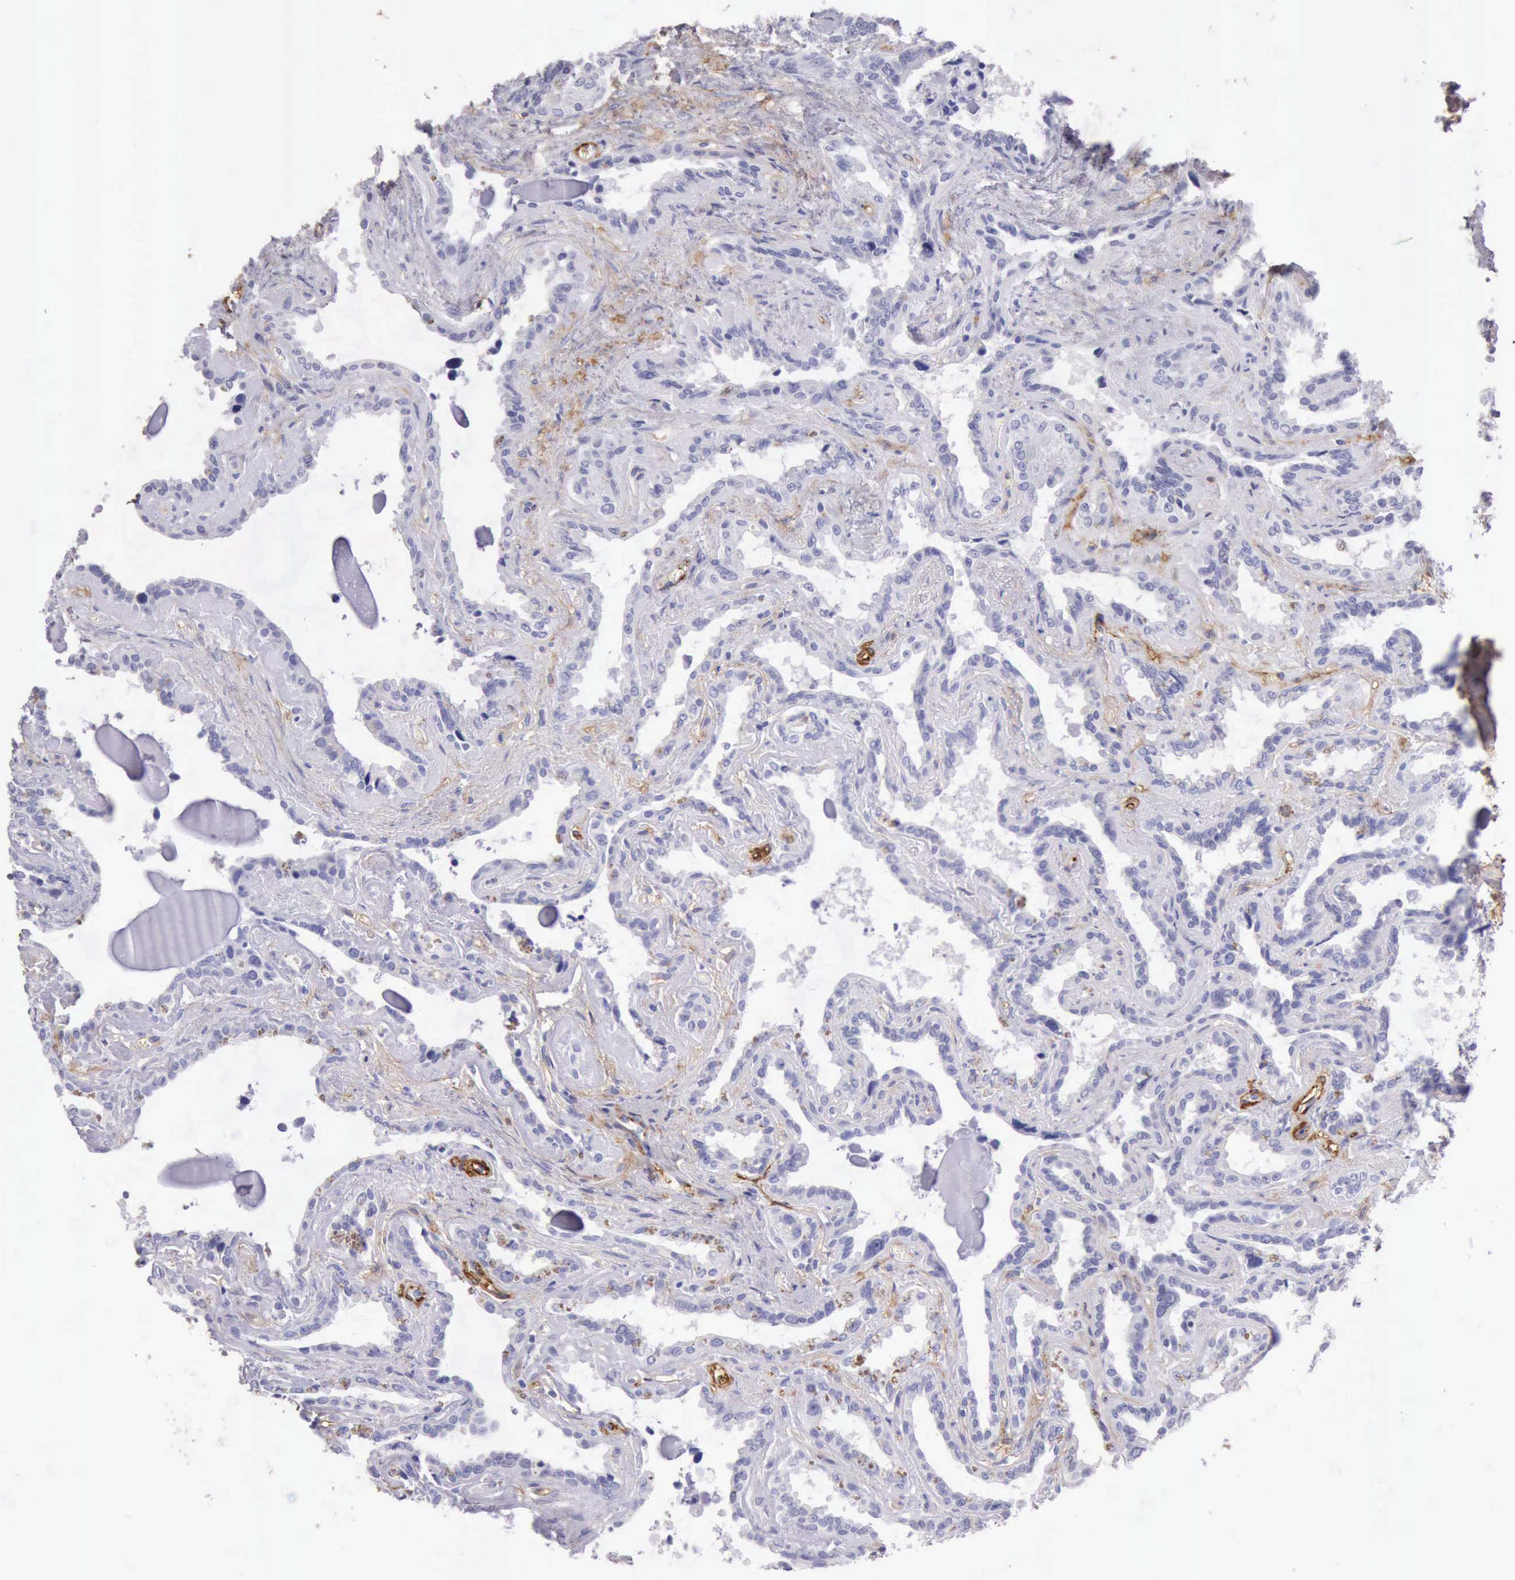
{"staining": {"intensity": "negative", "quantity": "none", "location": "none"}, "tissue": "seminal vesicle", "cell_type": "Glandular cells", "image_type": "normal", "snomed": [{"axis": "morphology", "description": "Normal tissue, NOS"}, {"axis": "morphology", "description": "Inflammation, NOS"}, {"axis": "topography", "description": "Urinary bladder"}, {"axis": "topography", "description": "Prostate"}, {"axis": "topography", "description": "Seminal veicle"}], "caption": "A histopathology image of human seminal vesicle is negative for staining in glandular cells.", "gene": "AOC3", "patient": {"sex": "male", "age": 82}}